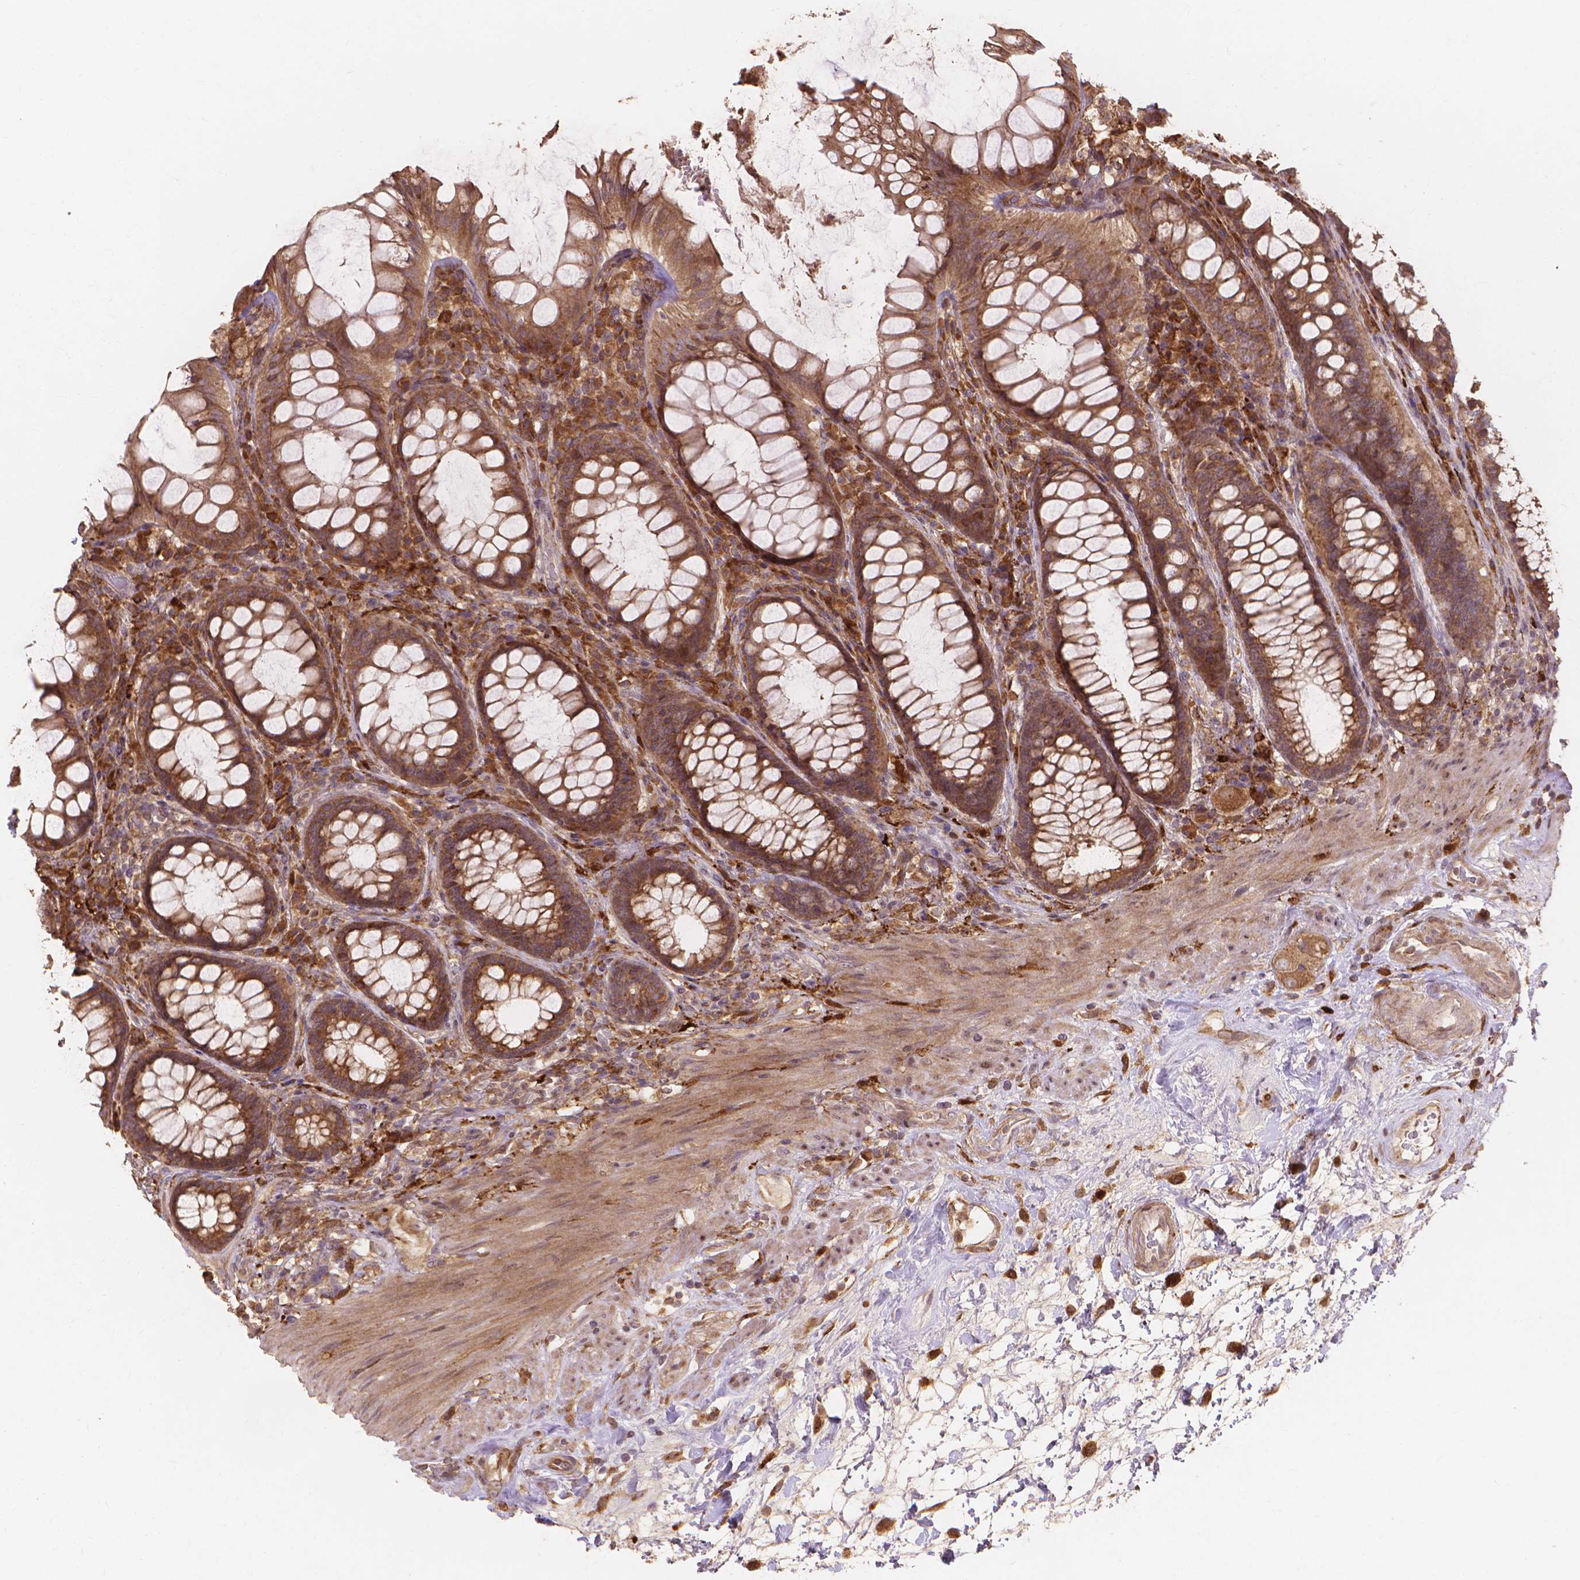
{"staining": {"intensity": "strong", "quantity": ">75%", "location": "cytoplasmic/membranous"}, "tissue": "rectum", "cell_type": "Glandular cells", "image_type": "normal", "snomed": [{"axis": "morphology", "description": "Normal tissue, NOS"}, {"axis": "topography", "description": "Rectum"}], "caption": "About >75% of glandular cells in unremarkable human rectum exhibit strong cytoplasmic/membranous protein expression as visualized by brown immunohistochemical staining.", "gene": "TAB2", "patient": {"sex": "male", "age": 72}}